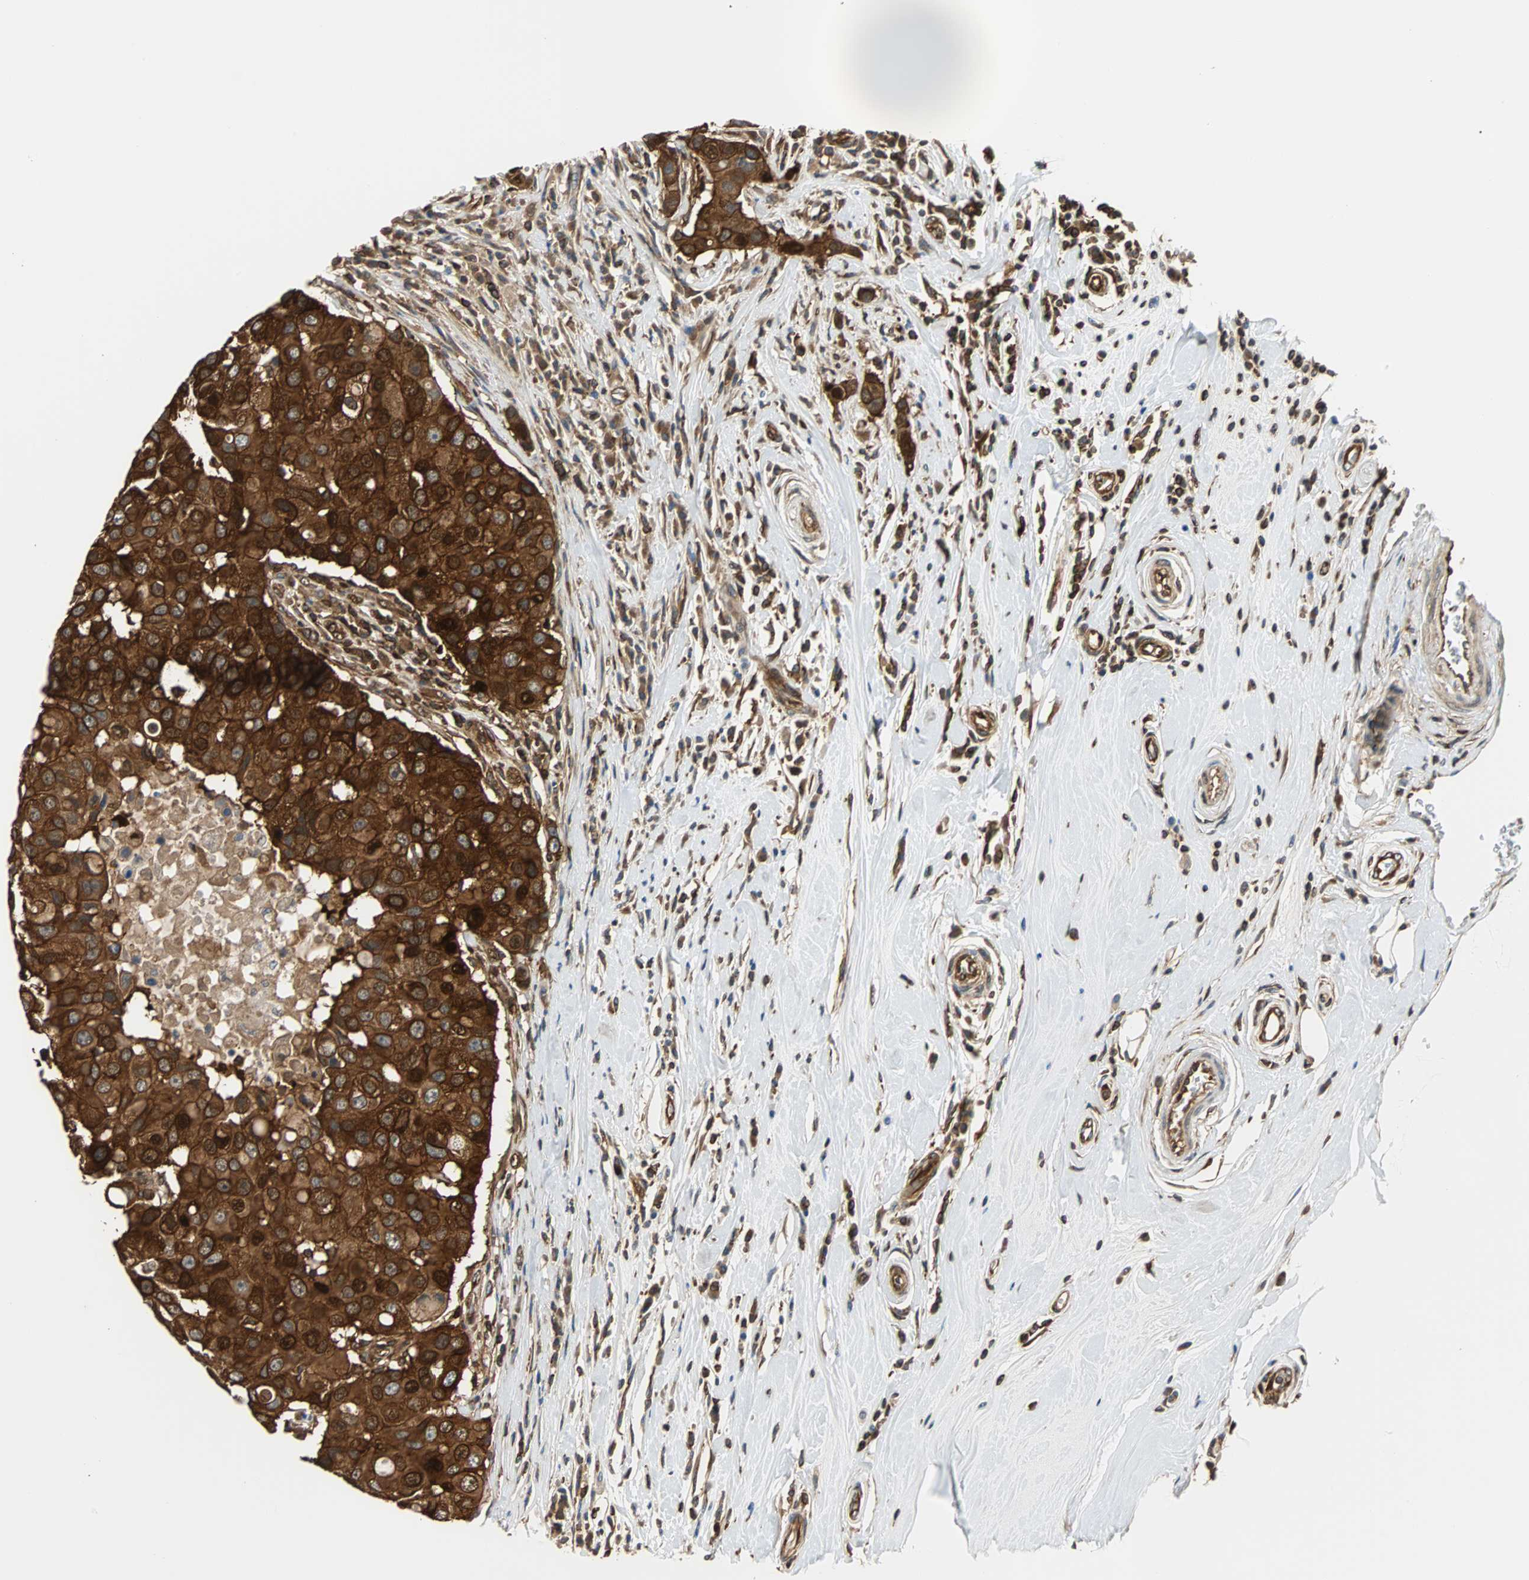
{"staining": {"intensity": "strong", "quantity": ">75%", "location": "cytoplasmic/membranous"}, "tissue": "breast cancer", "cell_type": "Tumor cells", "image_type": "cancer", "snomed": [{"axis": "morphology", "description": "Duct carcinoma"}, {"axis": "topography", "description": "Breast"}], "caption": "A high amount of strong cytoplasmic/membranous expression is seen in about >75% of tumor cells in intraductal carcinoma (breast) tissue.", "gene": "RELA", "patient": {"sex": "female", "age": 27}}